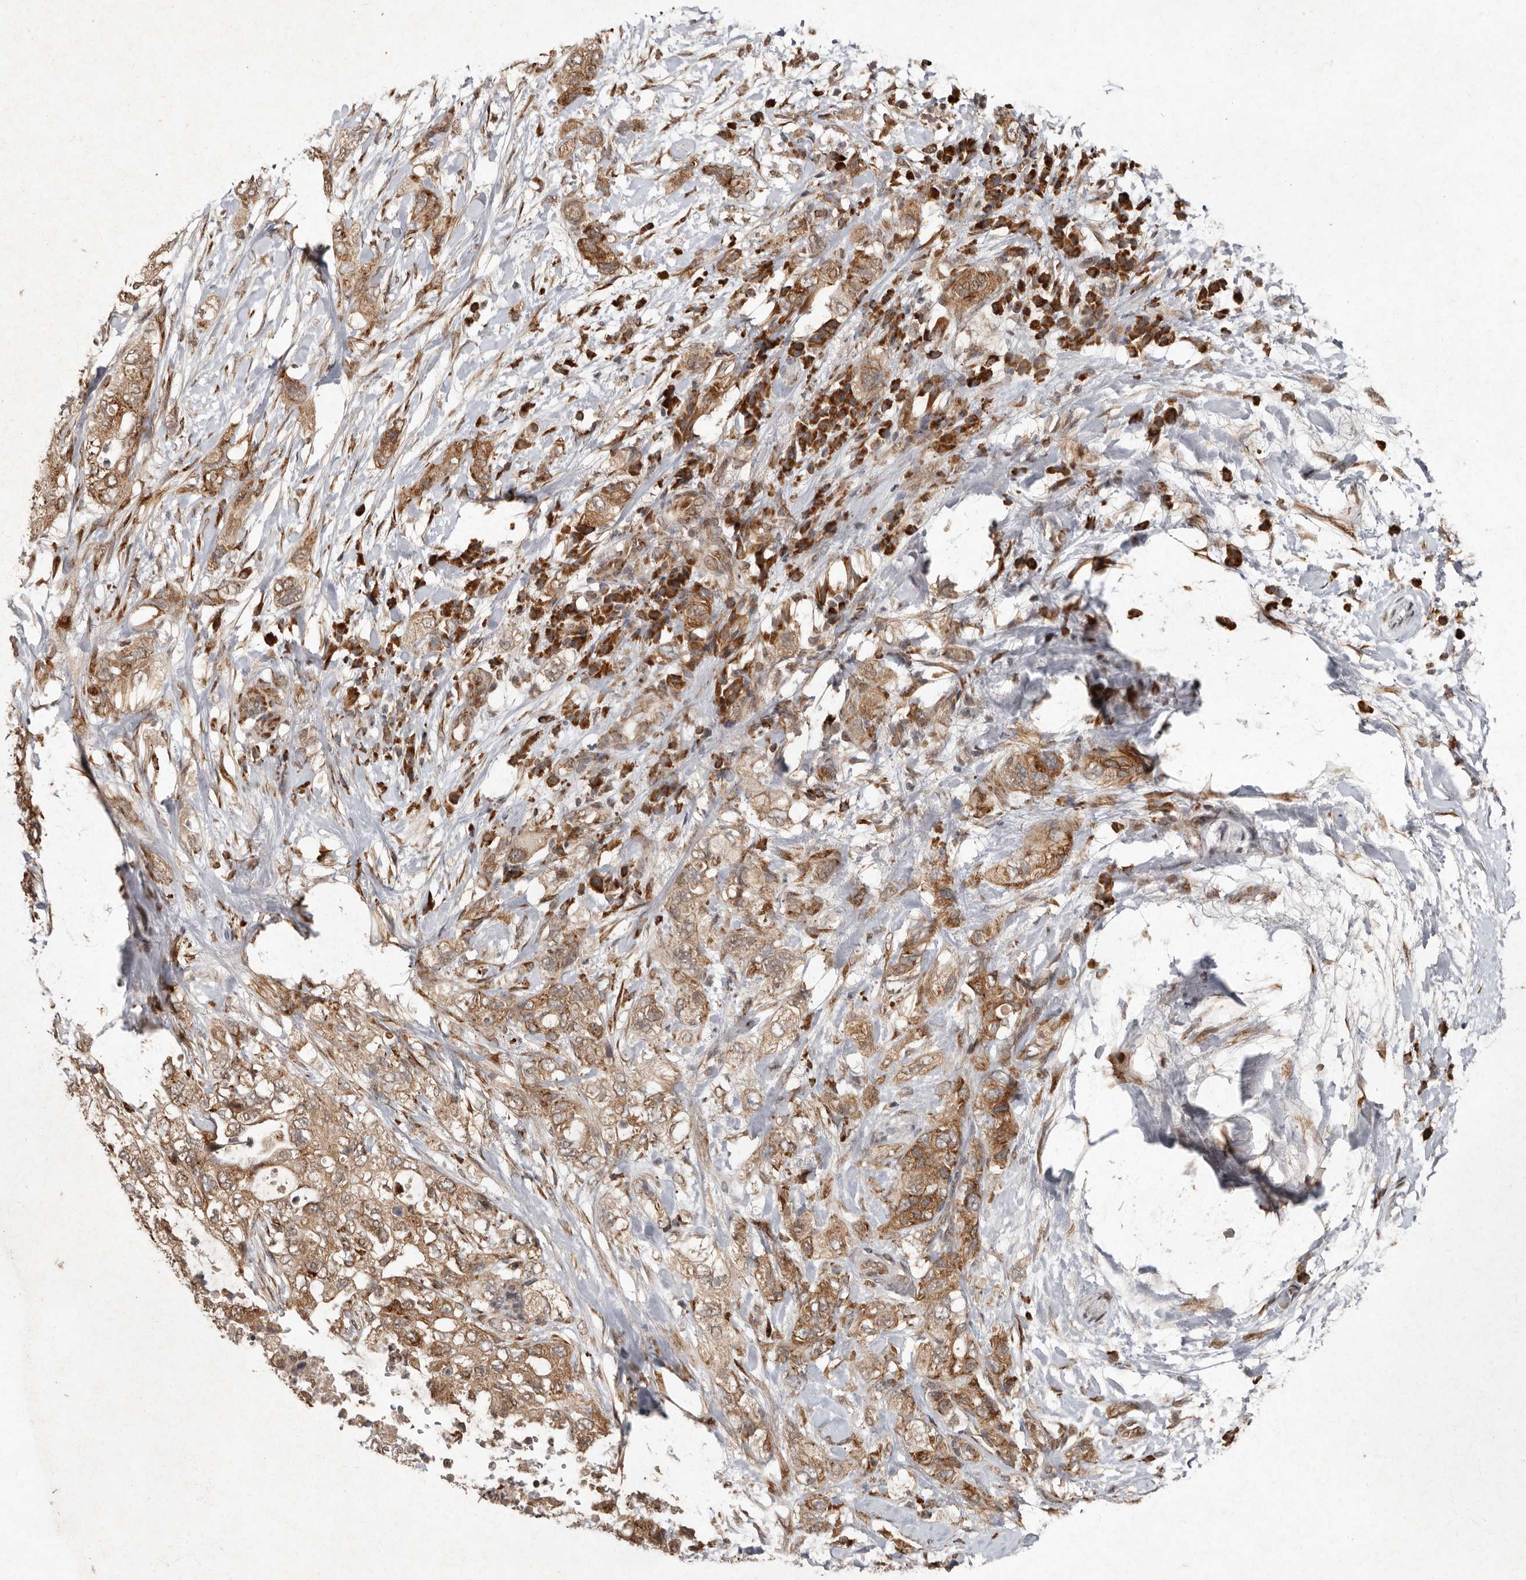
{"staining": {"intensity": "moderate", "quantity": ">75%", "location": "cytoplasmic/membranous"}, "tissue": "pancreatic cancer", "cell_type": "Tumor cells", "image_type": "cancer", "snomed": [{"axis": "morphology", "description": "Adenocarcinoma, NOS"}, {"axis": "topography", "description": "Pancreas"}], "caption": "Pancreatic cancer (adenocarcinoma) tissue reveals moderate cytoplasmic/membranous staining in approximately >75% of tumor cells", "gene": "LRGUK", "patient": {"sex": "female", "age": 73}}